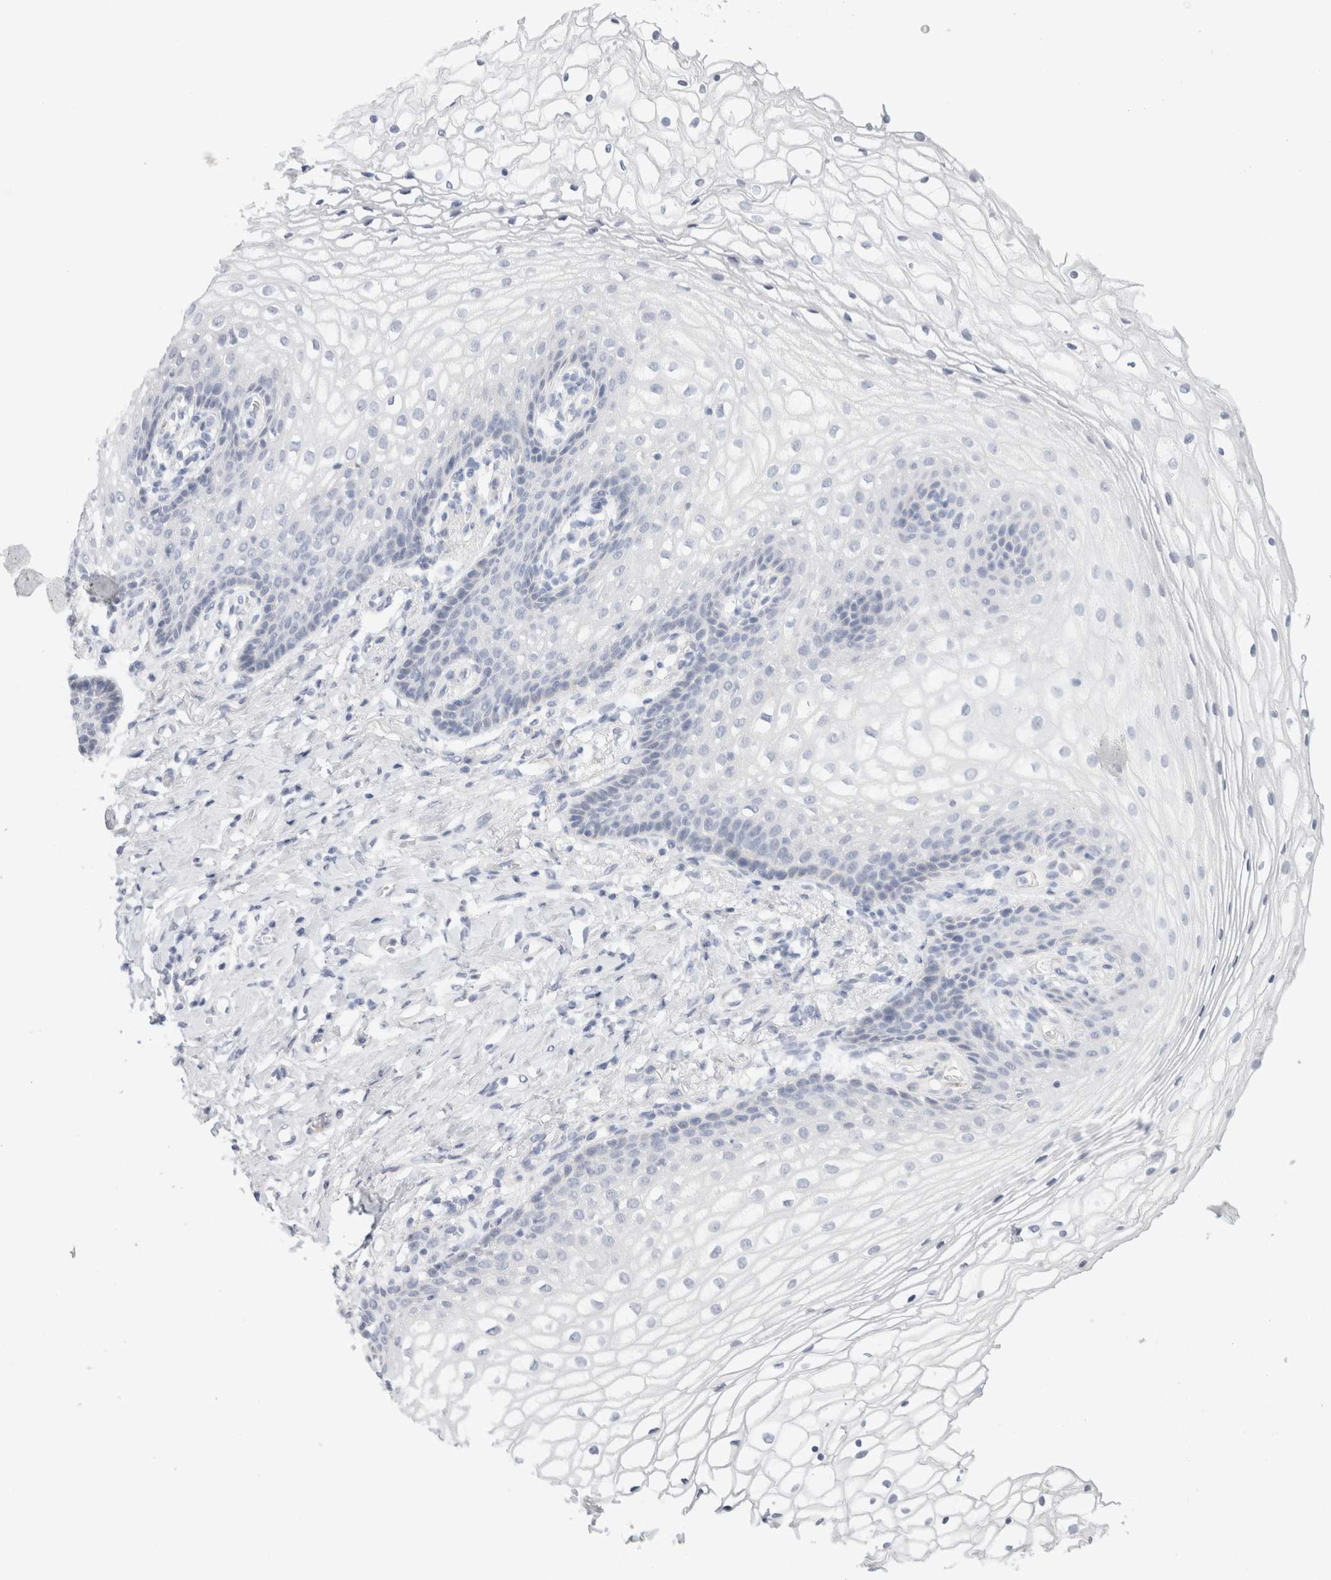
{"staining": {"intensity": "negative", "quantity": "none", "location": "none"}, "tissue": "vagina", "cell_type": "Squamous epithelial cells", "image_type": "normal", "snomed": [{"axis": "morphology", "description": "Normal tissue, NOS"}, {"axis": "topography", "description": "Vagina"}], "caption": "Histopathology image shows no significant protein staining in squamous epithelial cells of unremarkable vagina. (DAB (3,3'-diaminobenzidine) immunohistochemistry (IHC) visualized using brightfield microscopy, high magnification).", "gene": "RTN4", "patient": {"sex": "female", "age": 60}}